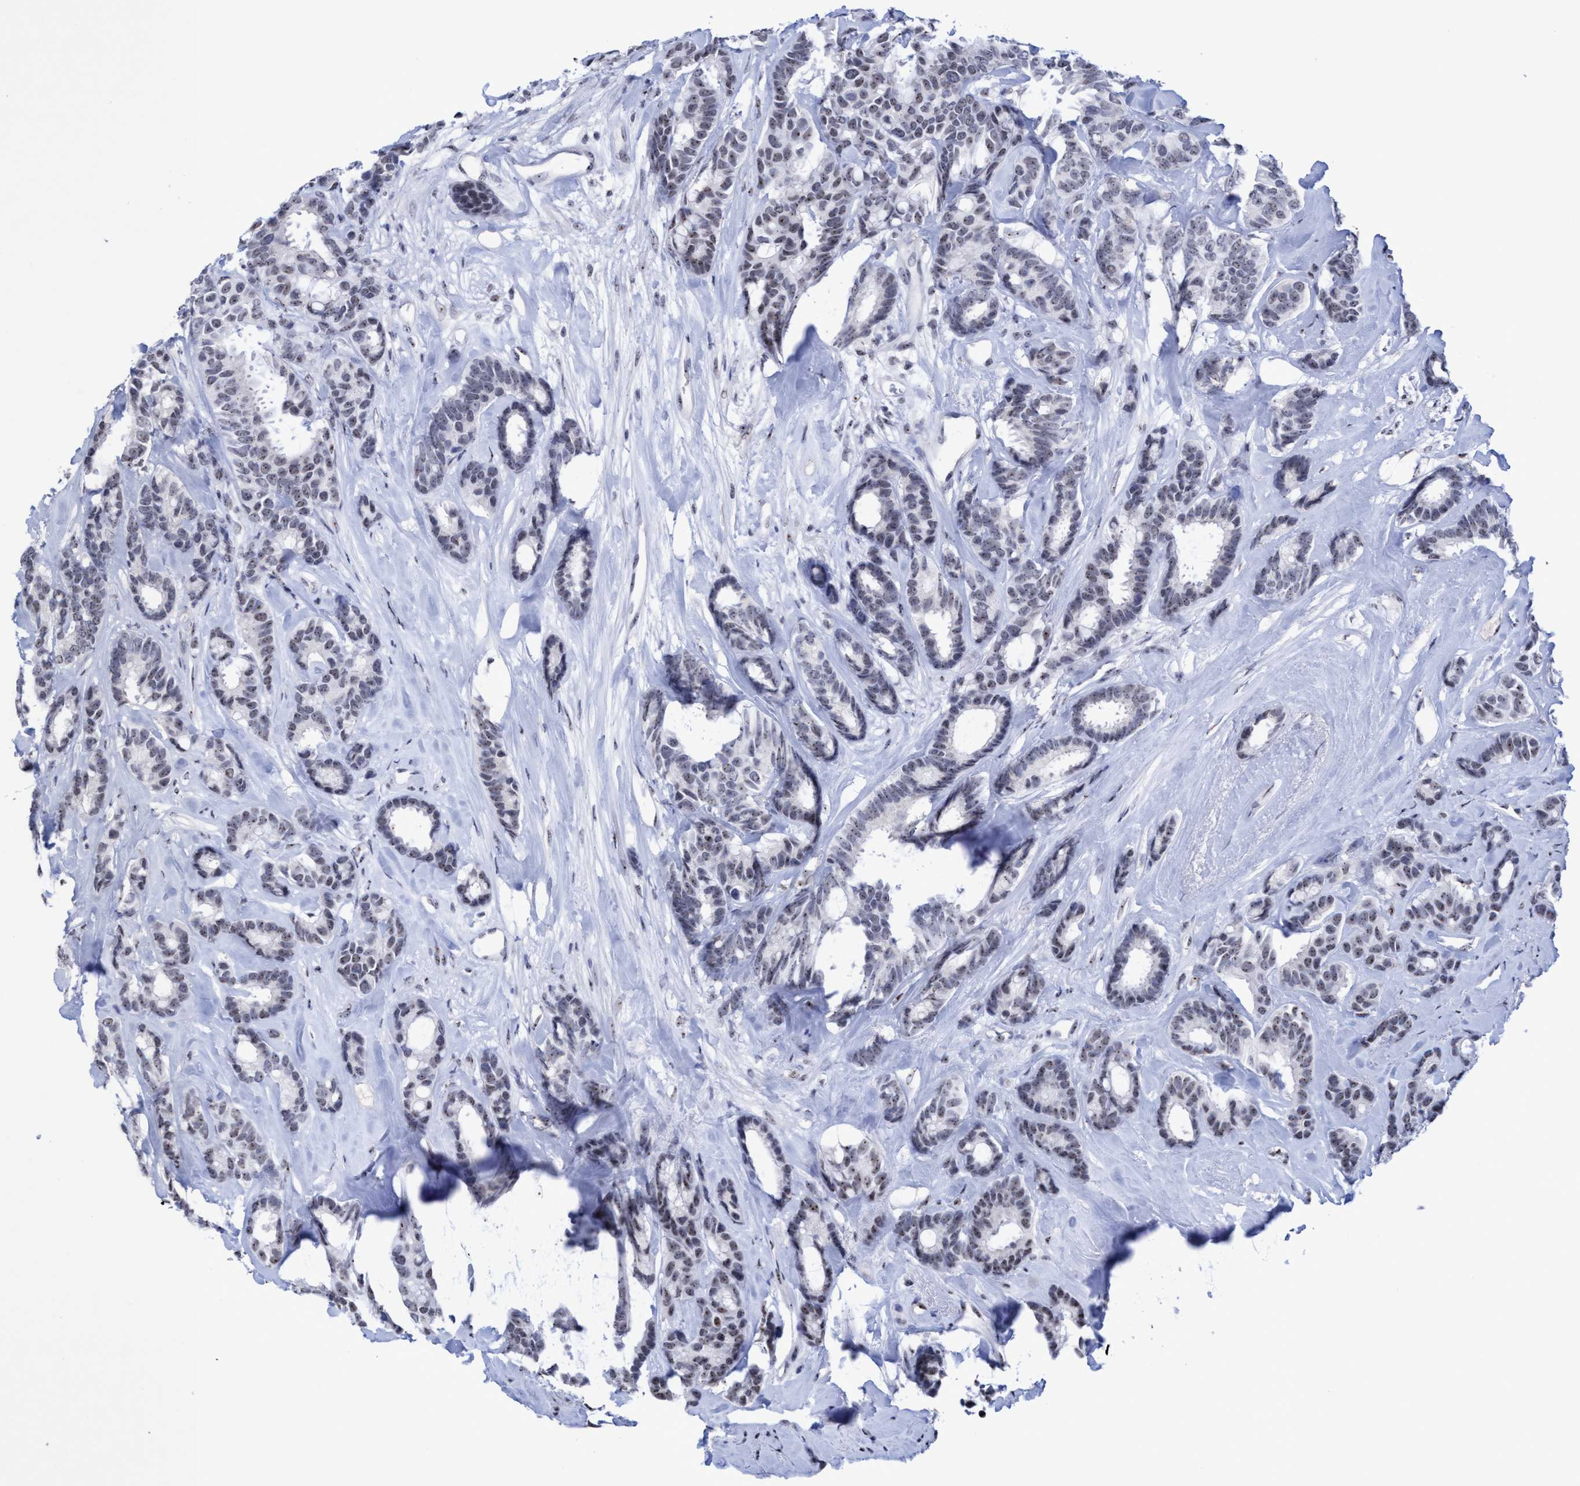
{"staining": {"intensity": "moderate", "quantity": "25%-75%", "location": "nuclear"}, "tissue": "breast cancer", "cell_type": "Tumor cells", "image_type": "cancer", "snomed": [{"axis": "morphology", "description": "Duct carcinoma"}, {"axis": "topography", "description": "Breast"}], "caption": "A histopathology image of breast intraductal carcinoma stained for a protein demonstrates moderate nuclear brown staining in tumor cells. (Brightfield microscopy of DAB IHC at high magnification).", "gene": "EFCAB10", "patient": {"sex": "female", "age": 87}}